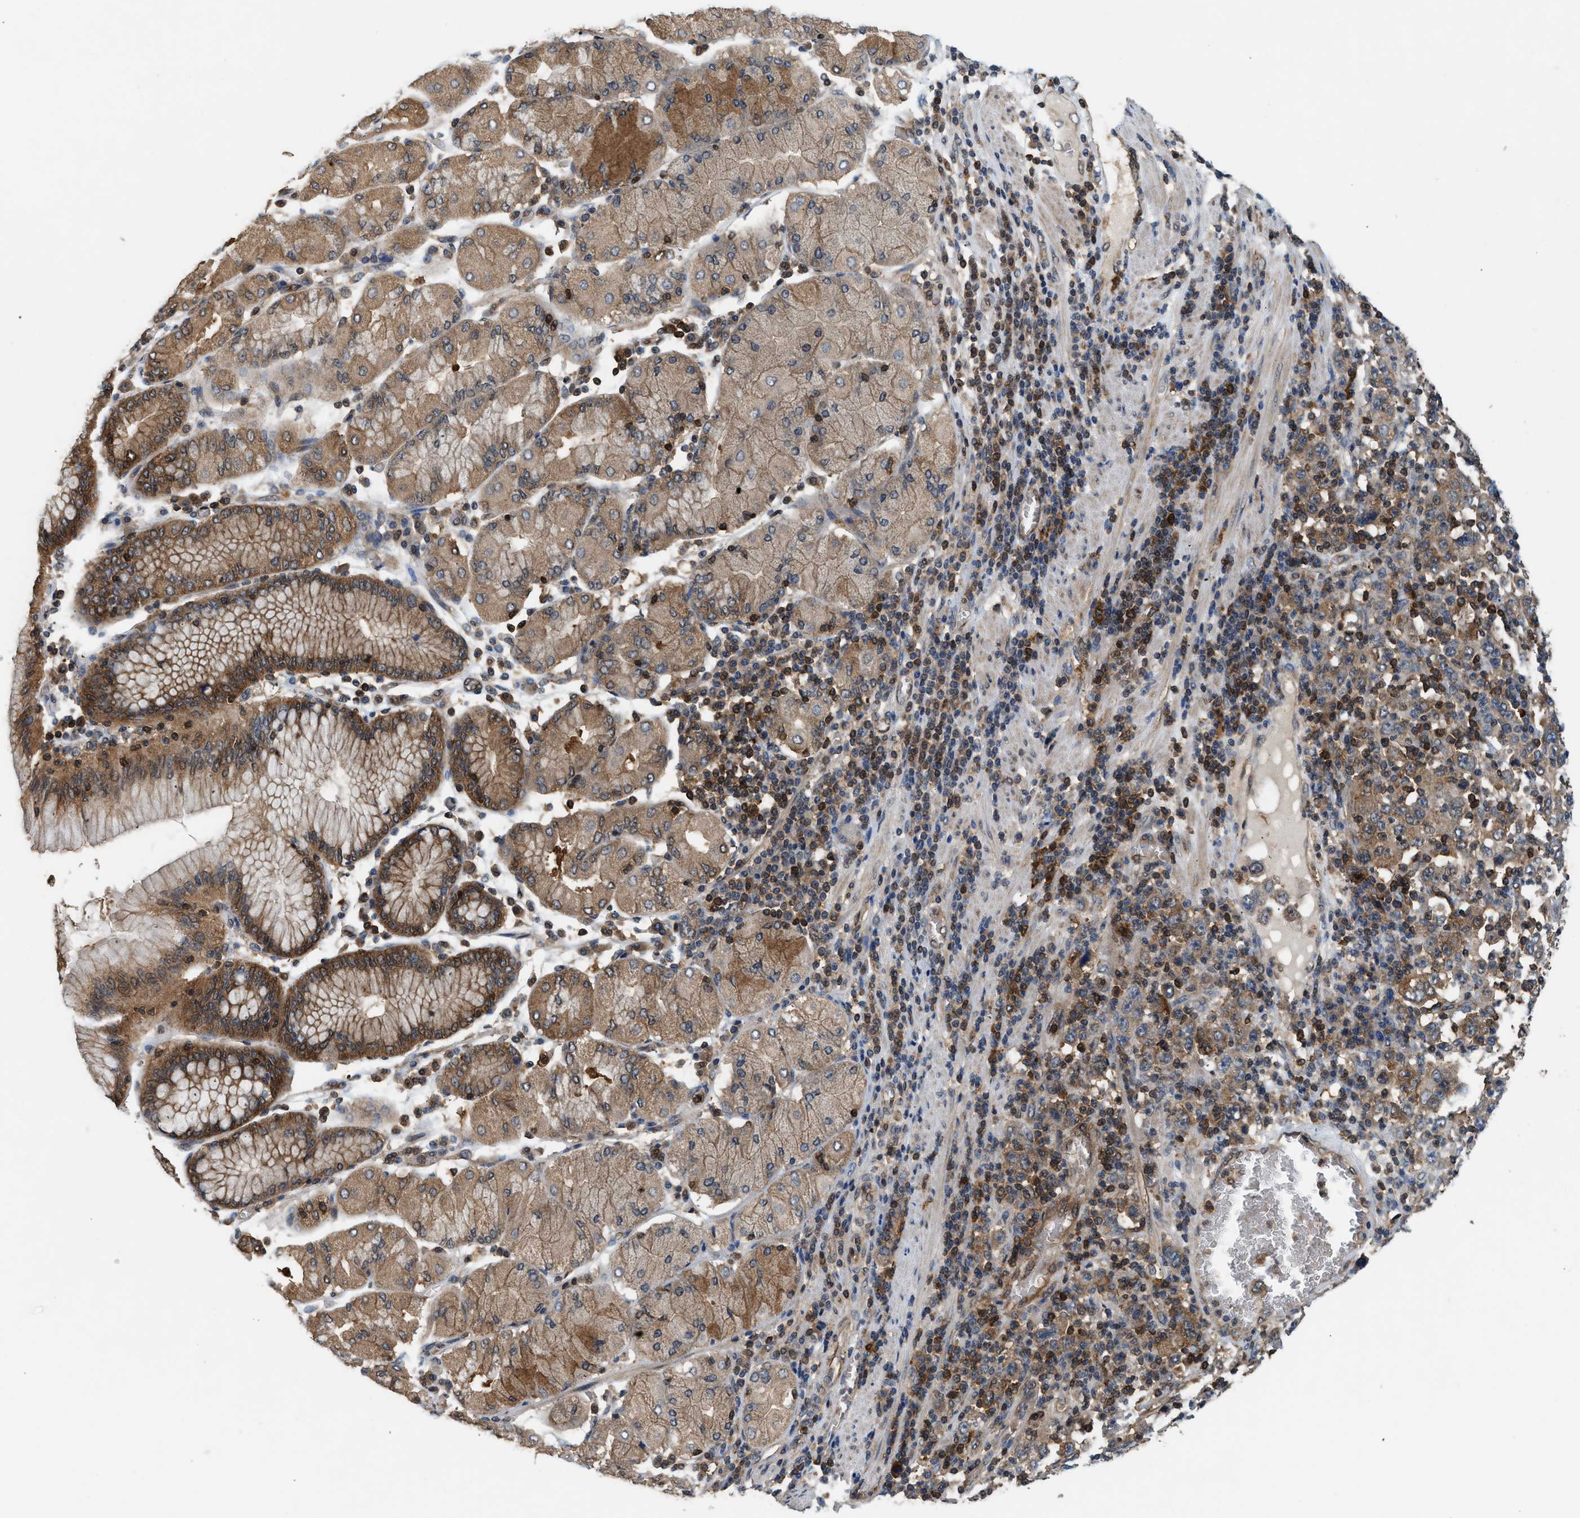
{"staining": {"intensity": "moderate", "quantity": ">75%", "location": "cytoplasmic/membranous"}, "tissue": "stomach cancer", "cell_type": "Tumor cells", "image_type": "cancer", "snomed": [{"axis": "morphology", "description": "Normal tissue, NOS"}, {"axis": "morphology", "description": "Adenocarcinoma, NOS"}, {"axis": "topography", "description": "Stomach, upper"}, {"axis": "topography", "description": "Stomach"}], "caption": "Immunohistochemical staining of adenocarcinoma (stomach) demonstrates medium levels of moderate cytoplasmic/membranous protein positivity in about >75% of tumor cells. The protein of interest is stained brown, and the nuclei are stained in blue (DAB IHC with brightfield microscopy, high magnification).", "gene": "OXSR1", "patient": {"sex": "male", "age": 59}}